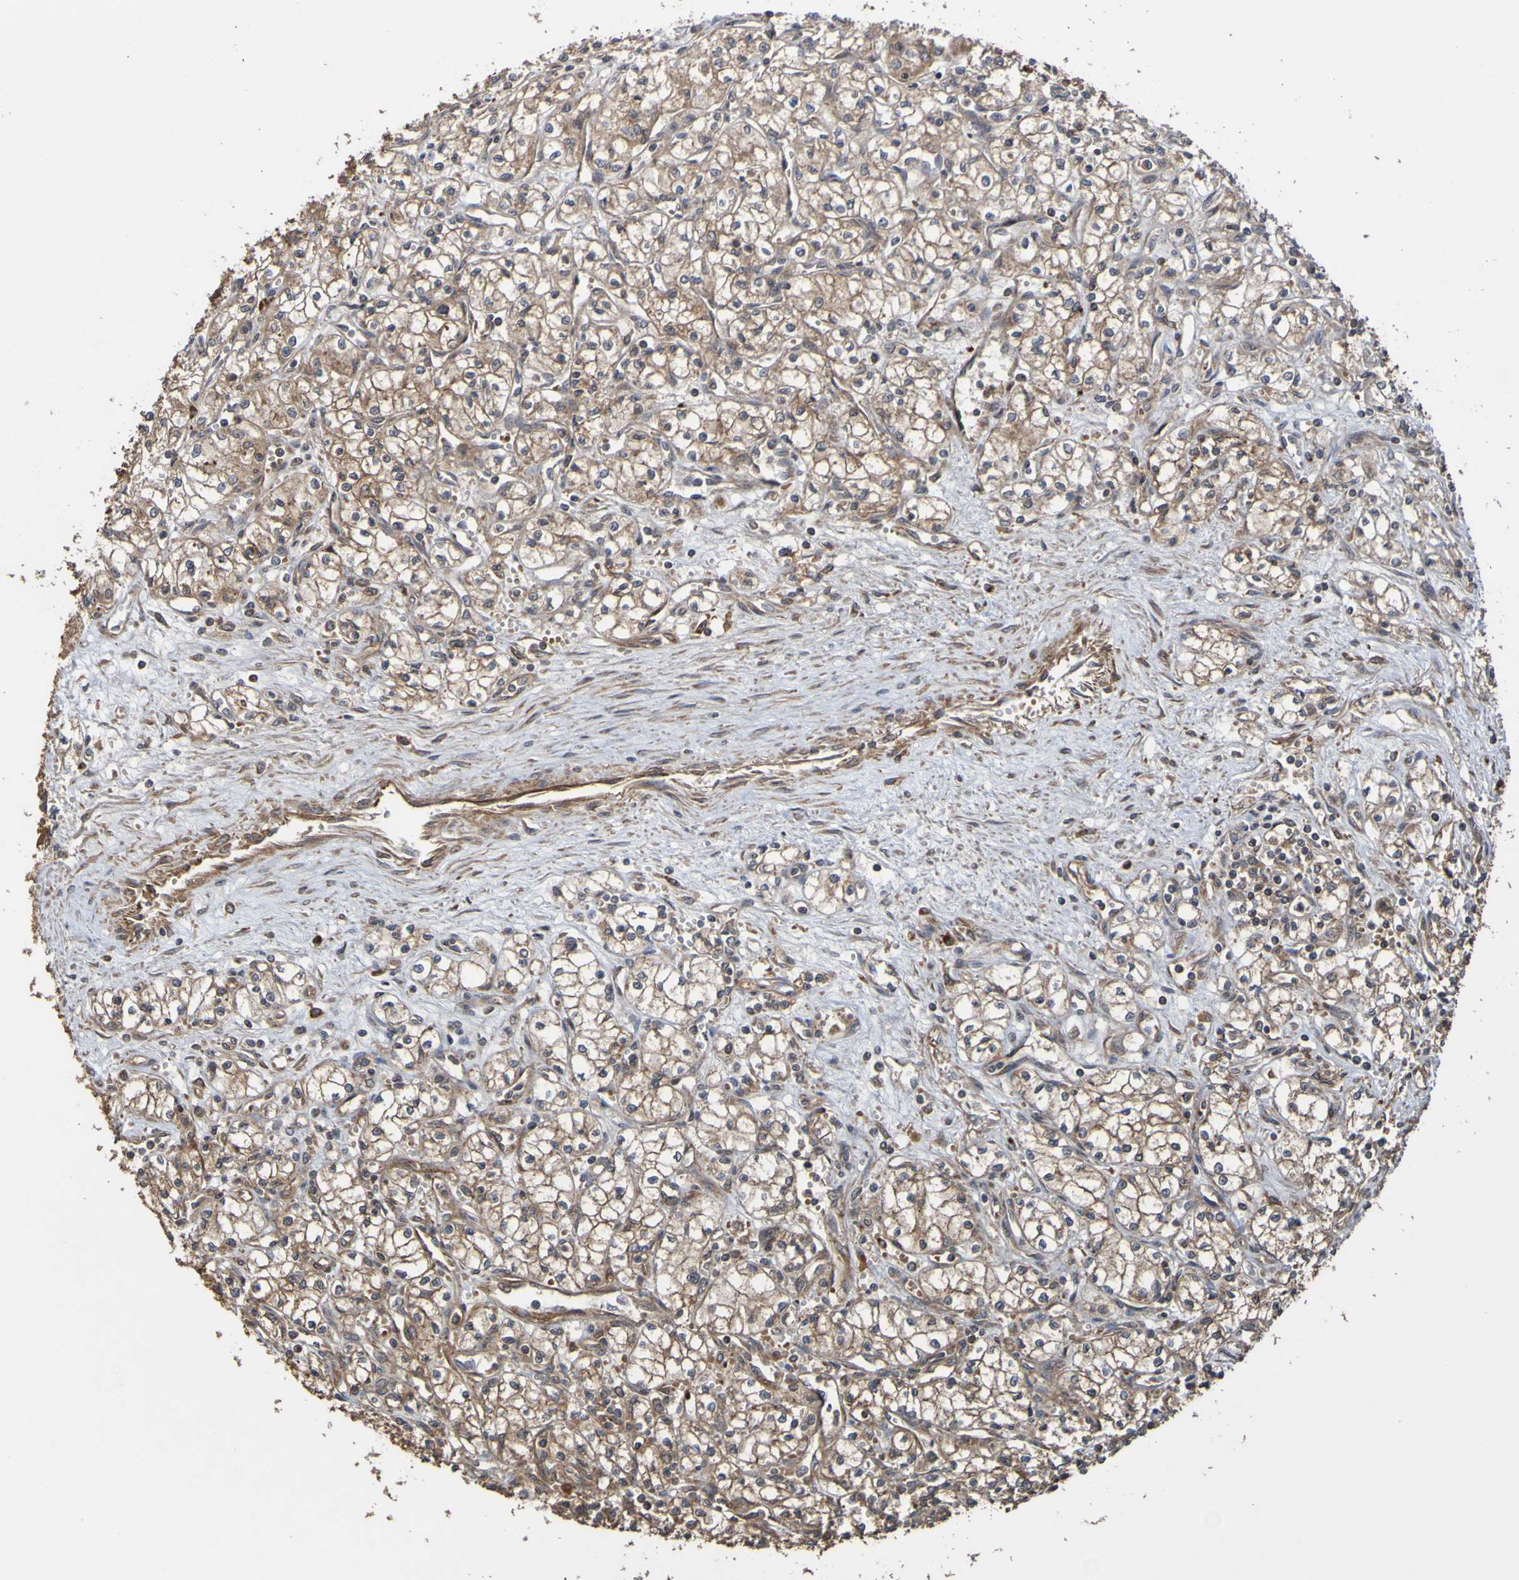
{"staining": {"intensity": "moderate", "quantity": ">75%", "location": "cytoplasmic/membranous"}, "tissue": "renal cancer", "cell_type": "Tumor cells", "image_type": "cancer", "snomed": [{"axis": "morphology", "description": "Normal tissue, NOS"}, {"axis": "morphology", "description": "Adenocarcinoma, NOS"}, {"axis": "topography", "description": "Kidney"}], "caption": "Renal cancer was stained to show a protein in brown. There is medium levels of moderate cytoplasmic/membranous expression in approximately >75% of tumor cells. (brown staining indicates protein expression, while blue staining denotes nuclei).", "gene": "UCN", "patient": {"sex": "male", "age": 59}}